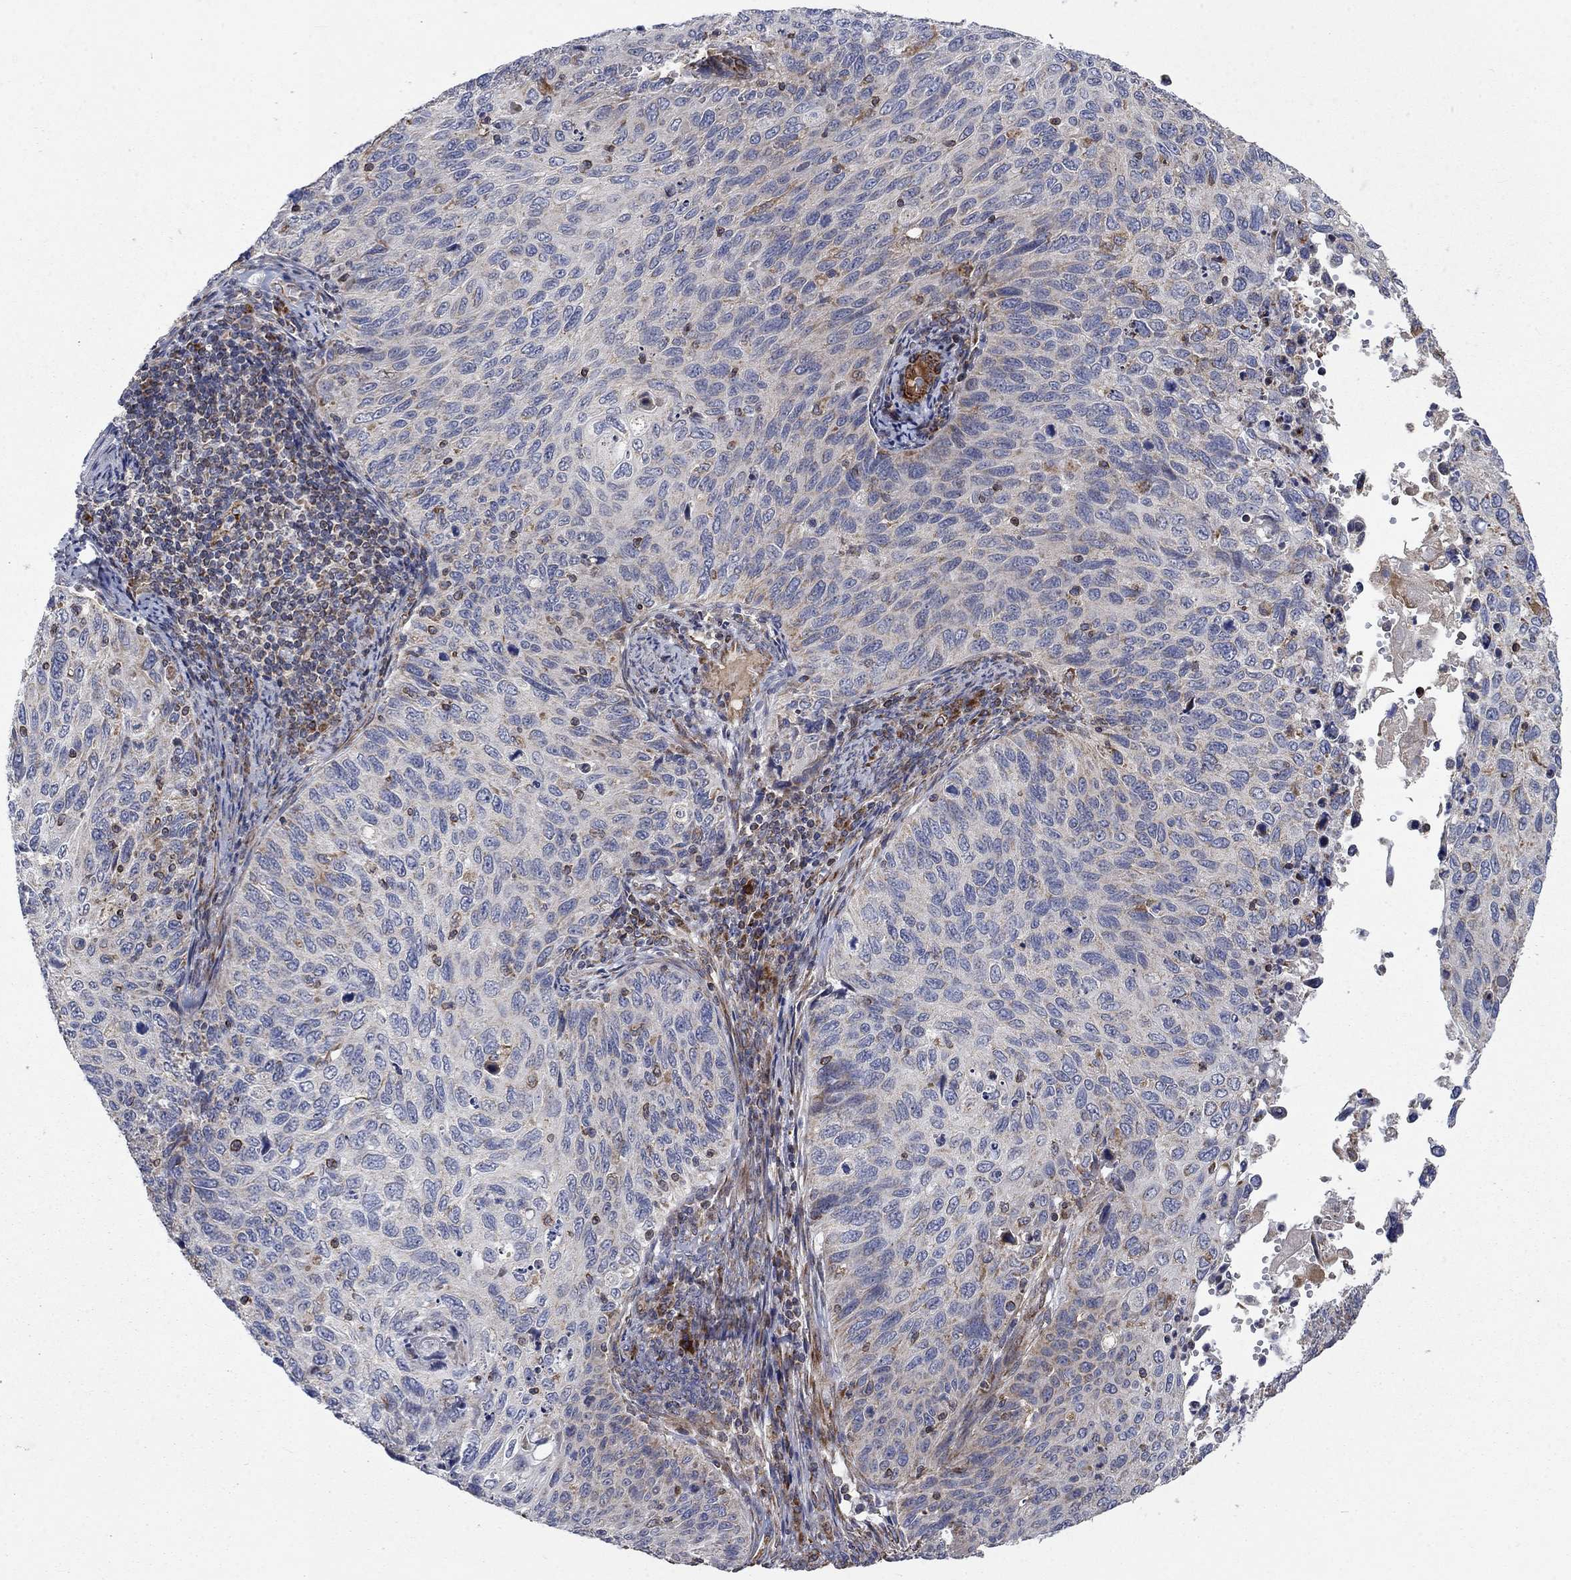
{"staining": {"intensity": "negative", "quantity": "none", "location": "none"}, "tissue": "cervical cancer", "cell_type": "Tumor cells", "image_type": "cancer", "snomed": [{"axis": "morphology", "description": "Squamous cell carcinoma, NOS"}, {"axis": "topography", "description": "Cervix"}], "caption": "High power microscopy image of an immunohistochemistry (IHC) image of cervical cancer, revealing no significant staining in tumor cells.", "gene": "NDUFC1", "patient": {"sex": "female", "age": 70}}